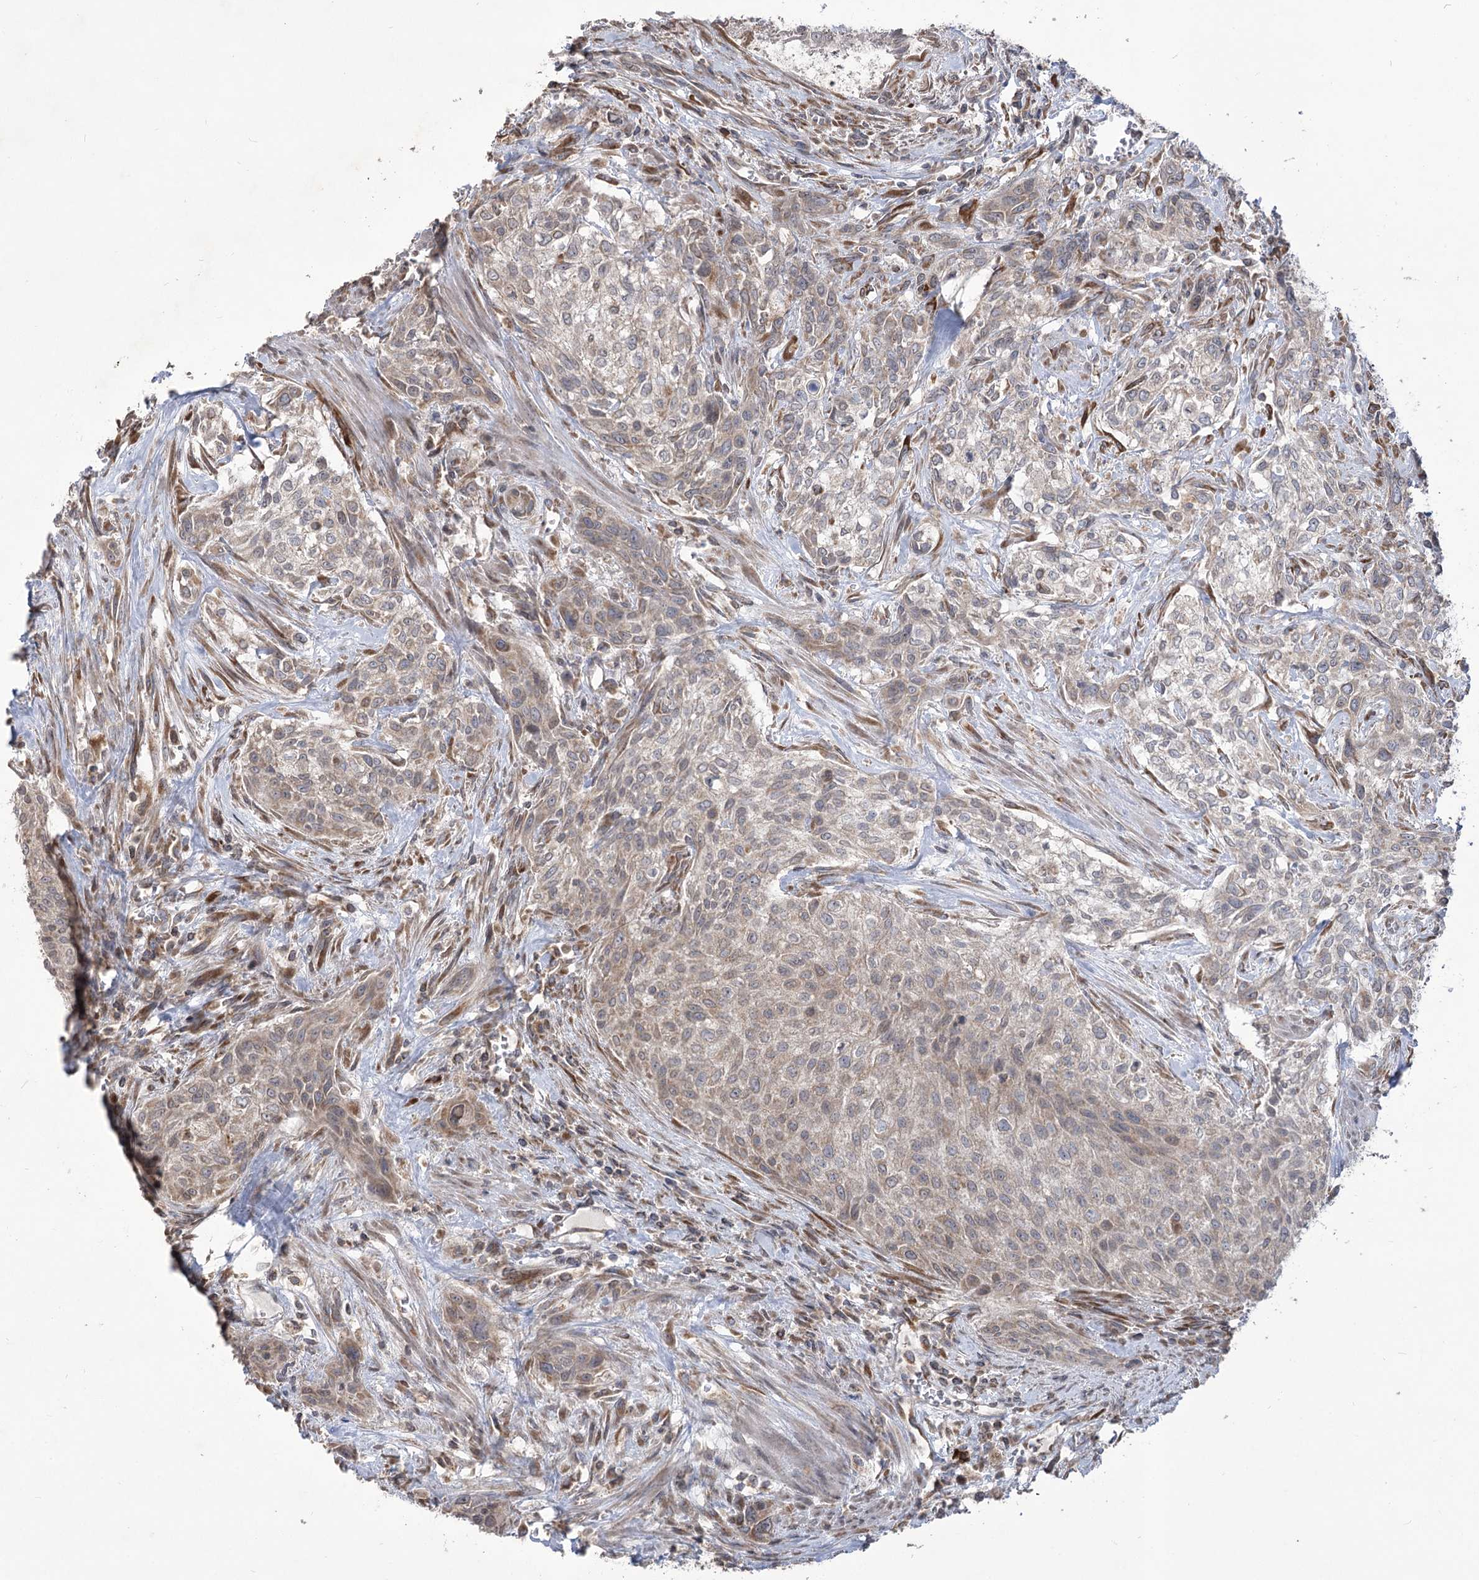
{"staining": {"intensity": "weak", "quantity": "25%-75%", "location": "cytoplasmic/membranous"}, "tissue": "urothelial cancer", "cell_type": "Tumor cells", "image_type": "cancer", "snomed": [{"axis": "morphology", "description": "Normal tissue, NOS"}, {"axis": "morphology", "description": "Urothelial carcinoma, NOS"}, {"axis": "topography", "description": "Urinary bladder"}, {"axis": "topography", "description": "Peripheral nerve tissue"}], "caption": "Immunohistochemical staining of urothelial cancer displays low levels of weak cytoplasmic/membranous protein expression in approximately 25%-75% of tumor cells. (DAB (3,3'-diaminobenzidine) = brown stain, brightfield microscopy at high magnification).", "gene": "STT3B", "patient": {"sex": "male", "age": 35}}